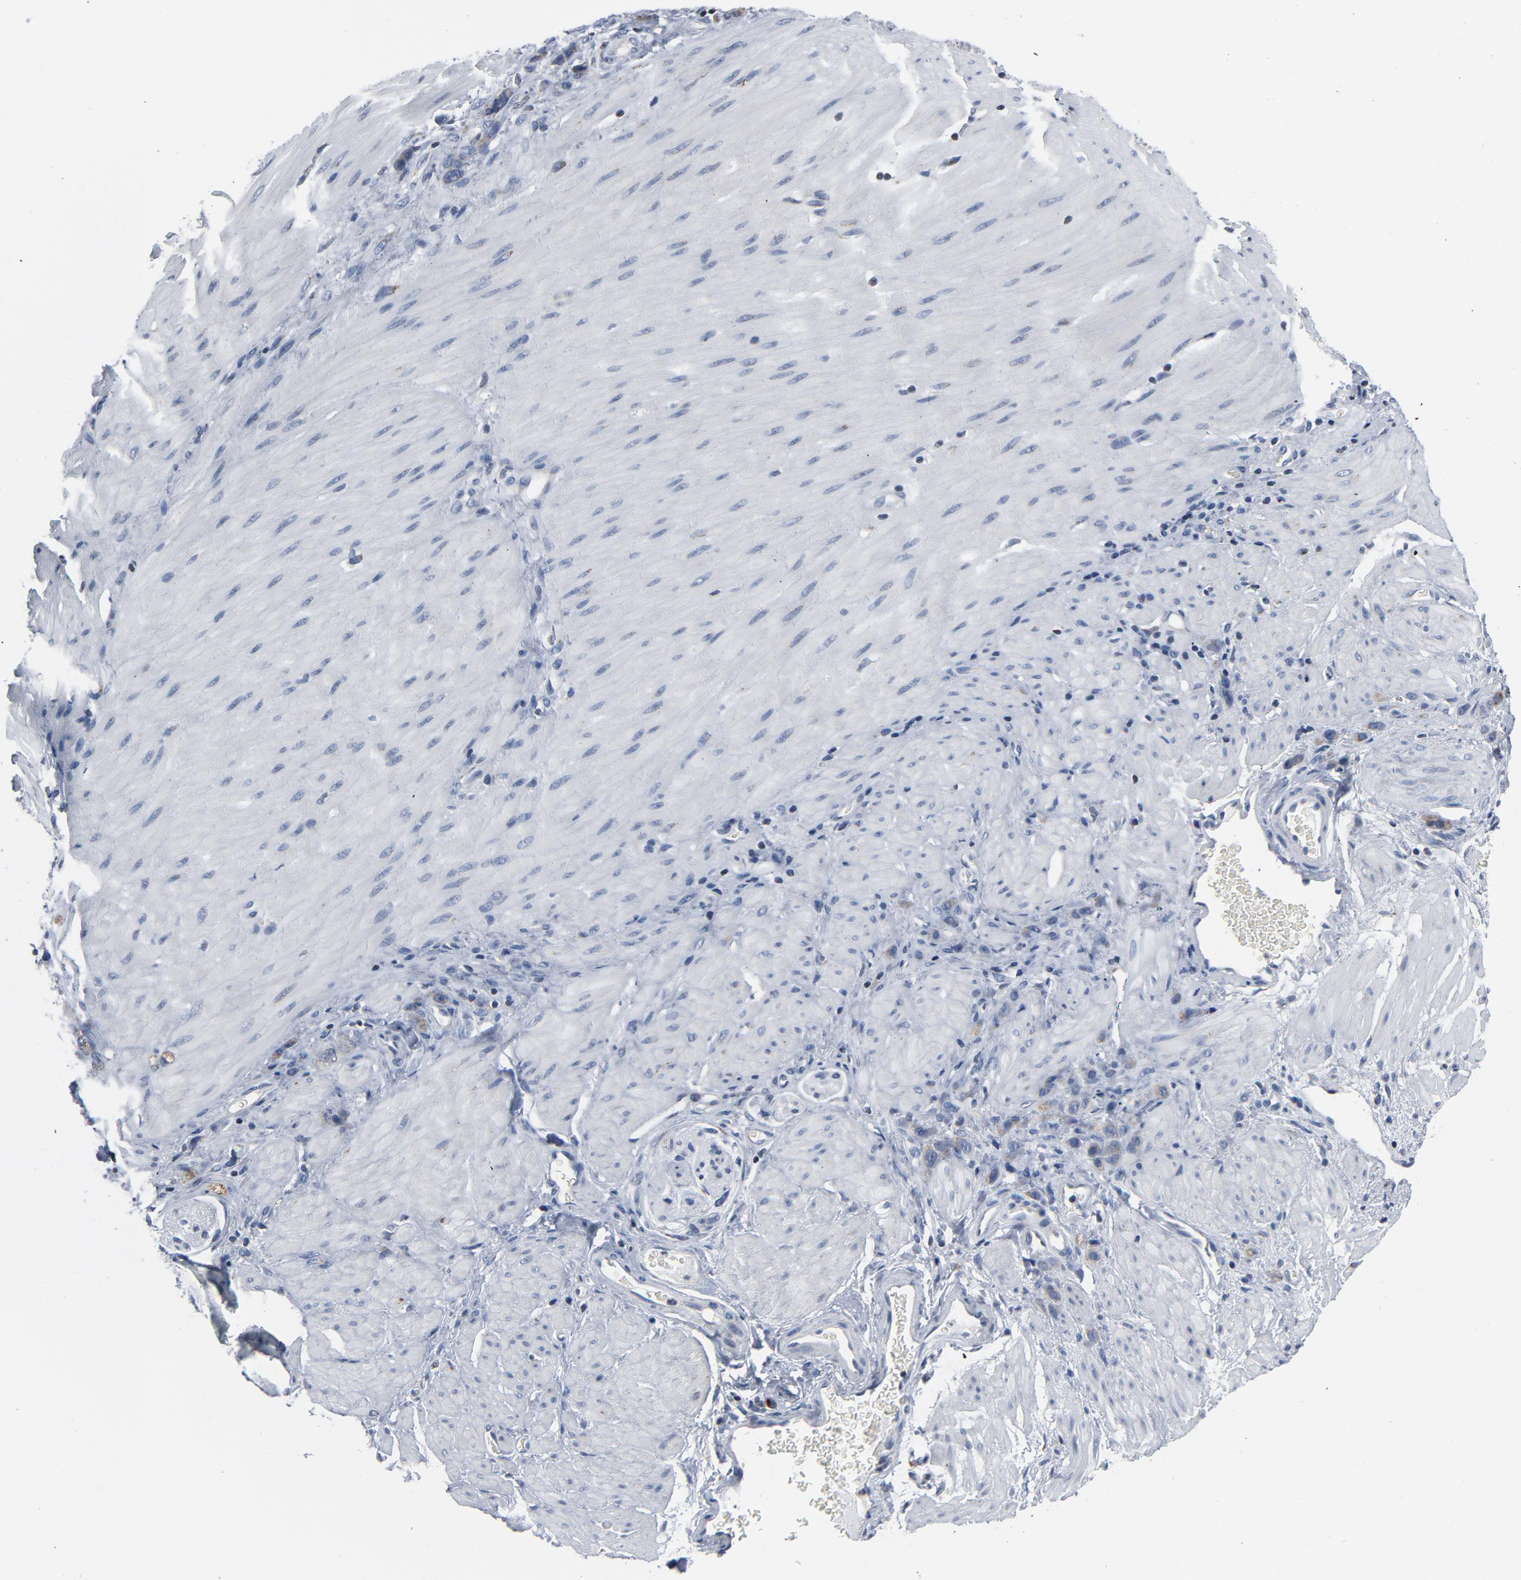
{"staining": {"intensity": "moderate", "quantity": "25%-75%", "location": "cytoplasmic/membranous"}, "tissue": "stomach cancer", "cell_type": "Tumor cells", "image_type": "cancer", "snomed": [{"axis": "morphology", "description": "Normal tissue, NOS"}, {"axis": "morphology", "description": "Adenocarcinoma, NOS"}, {"axis": "topography", "description": "Stomach"}], "caption": "Stomach adenocarcinoma stained with DAB immunohistochemistry exhibits medium levels of moderate cytoplasmic/membranous expression in approximately 25%-75% of tumor cells.", "gene": "YIPF6", "patient": {"sex": "male", "age": 82}}